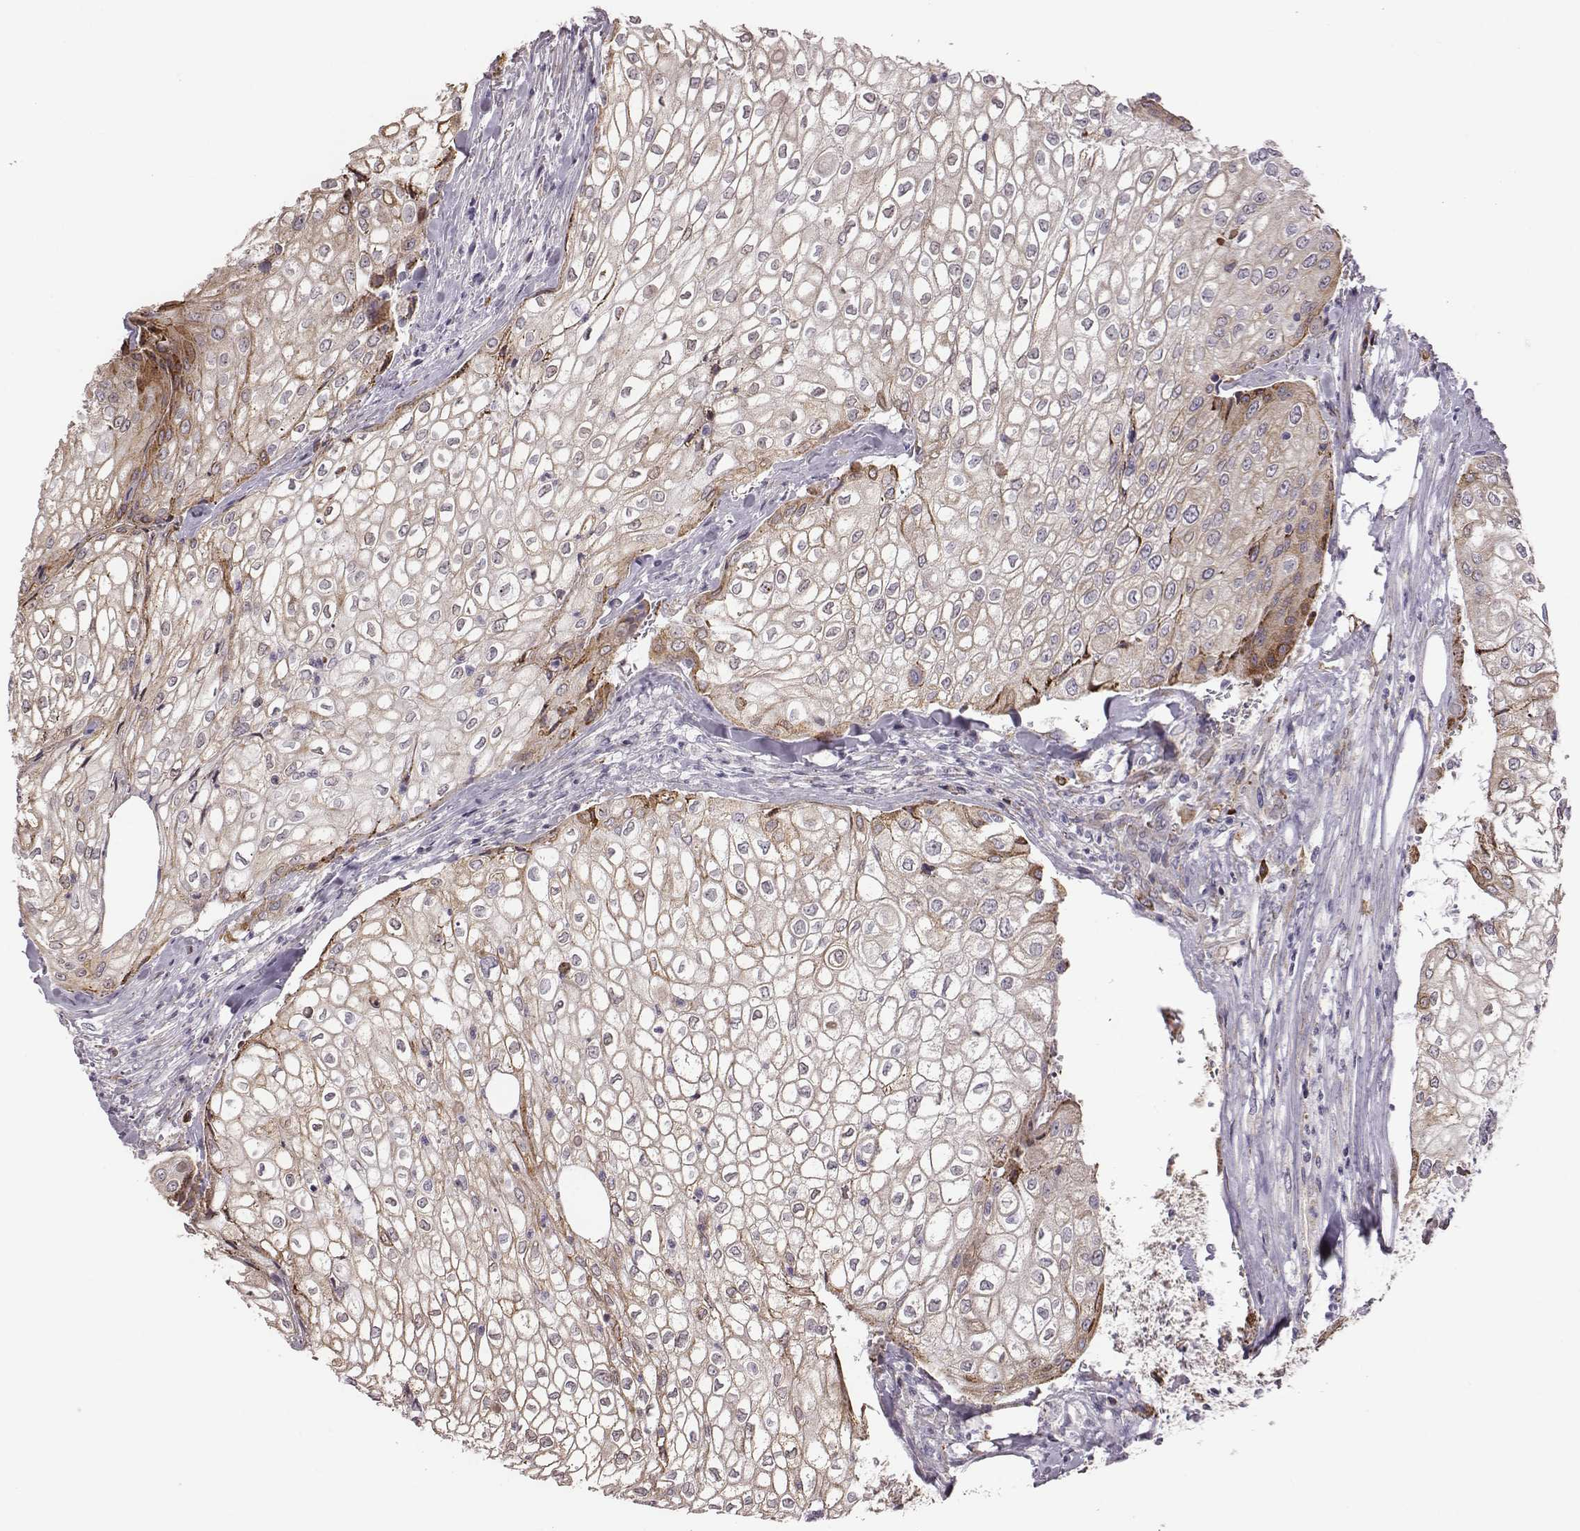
{"staining": {"intensity": "weak", "quantity": ">75%", "location": "cytoplasmic/membranous"}, "tissue": "urothelial cancer", "cell_type": "Tumor cells", "image_type": "cancer", "snomed": [{"axis": "morphology", "description": "Urothelial carcinoma, High grade"}, {"axis": "topography", "description": "Urinary bladder"}], "caption": "A micrograph of high-grade urothelial carcinoma stained for a protein demonstrates weak cytoplasmic/membranous brown staining in tumor cells. The protein of interest is stained brown, and the nuclei are stained in blue (DAB (3,3'-diaminobenzidine) IHC with brightfield microscopy, high magnification).", "gene": "SELENOI", "patient": {"sex": "male", "age": 62}}